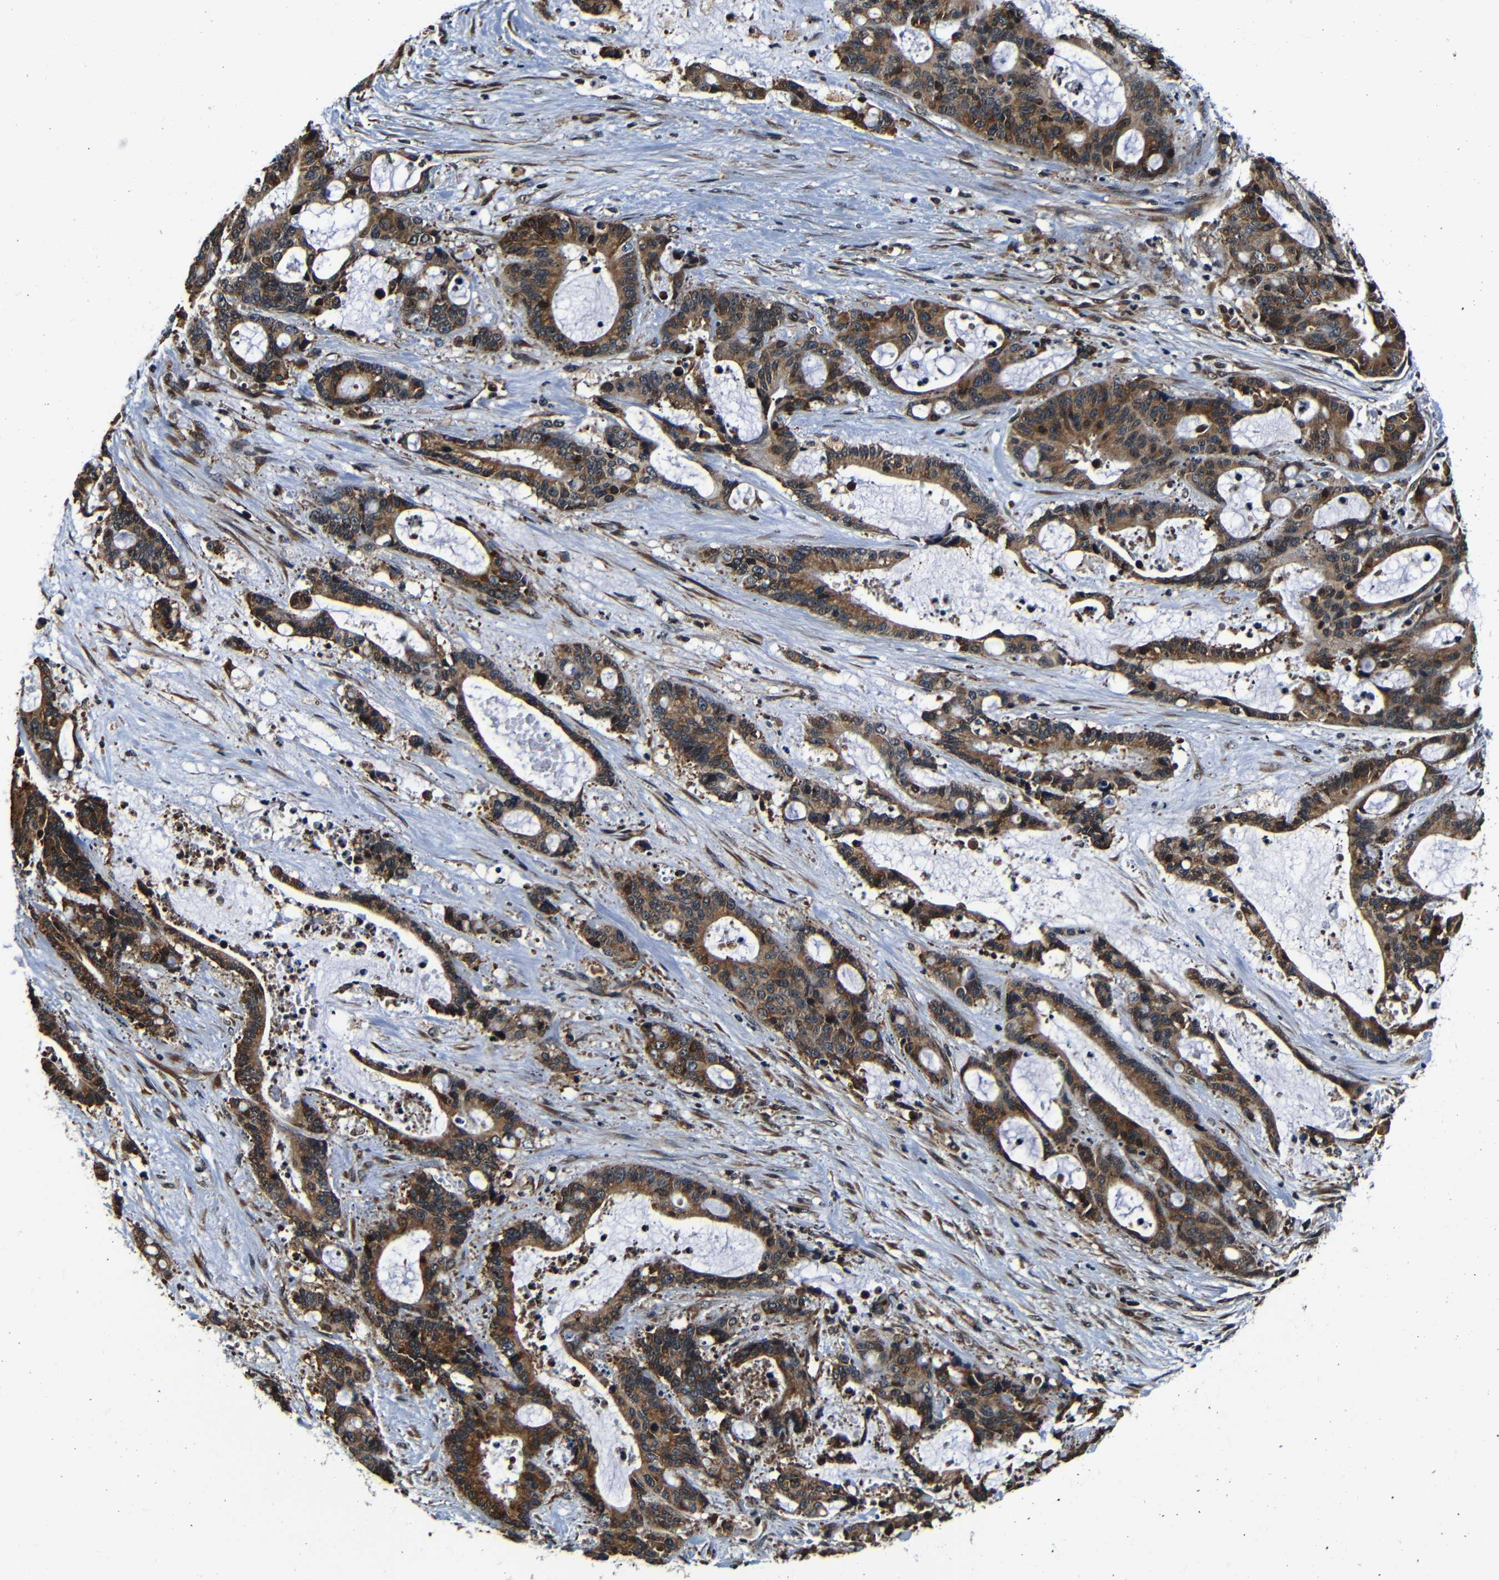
{"staining": {"intensity": "moderate", "quantity": ">75%", "location": "cytoplasmic/membranous"}, "tissue": "liver cancer", "cell_type": "Tumor cells", "image_type": "cancer", "snomed": [{"axis": "morphology", "description": "Normal tissue, NOS"}, {"axis": "morphology", "description": "Cholangiocarcinoma"}, {"axis": "topography", "description": "Liver"}, {"axis": "topography", "description": "Peripheral nerve tissue"}], "caption": "Moderate cytoplasmic/membranous expression for a protein is present in approximately >75% of tumor cells of liver cancer using immunohistochemistry.", "gene": "NCBP3", "patient": {"sex": "female", "age": 73}}